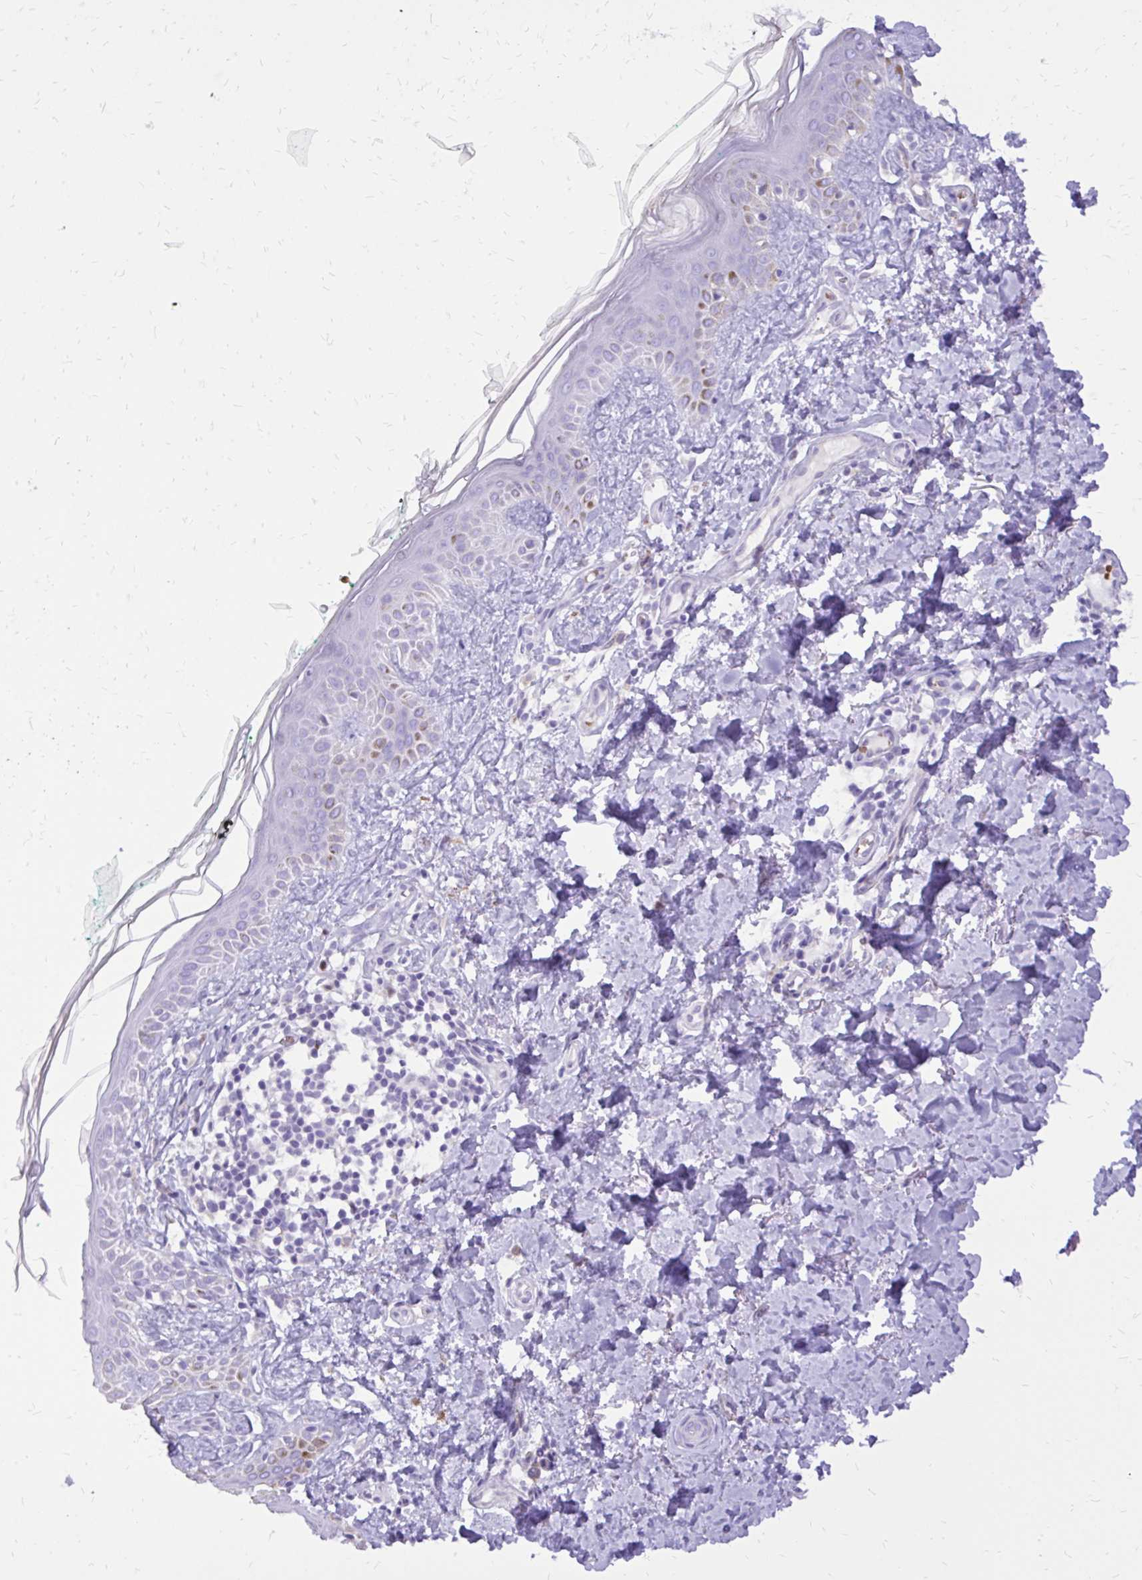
{"staining": {"intensity": "negative", "quantity": "none", "location": "none"}, "tissue": "skin", "cell_type": "Fibroblasts", "image_type": "normal", "snomed": [{"axis": "morphology", "description": "Normal tissue, NOS"}, {"axis": "topography", "description": "Skin"}, {"axis": "topography", "description": "Peripheral nerve tissue"}], "caption": "This is an IHC histopathology image of normal skin. There is no positivity in fibroblasts.", "gene": "CAT", "patient": {"sex": "female", "age": 45}}